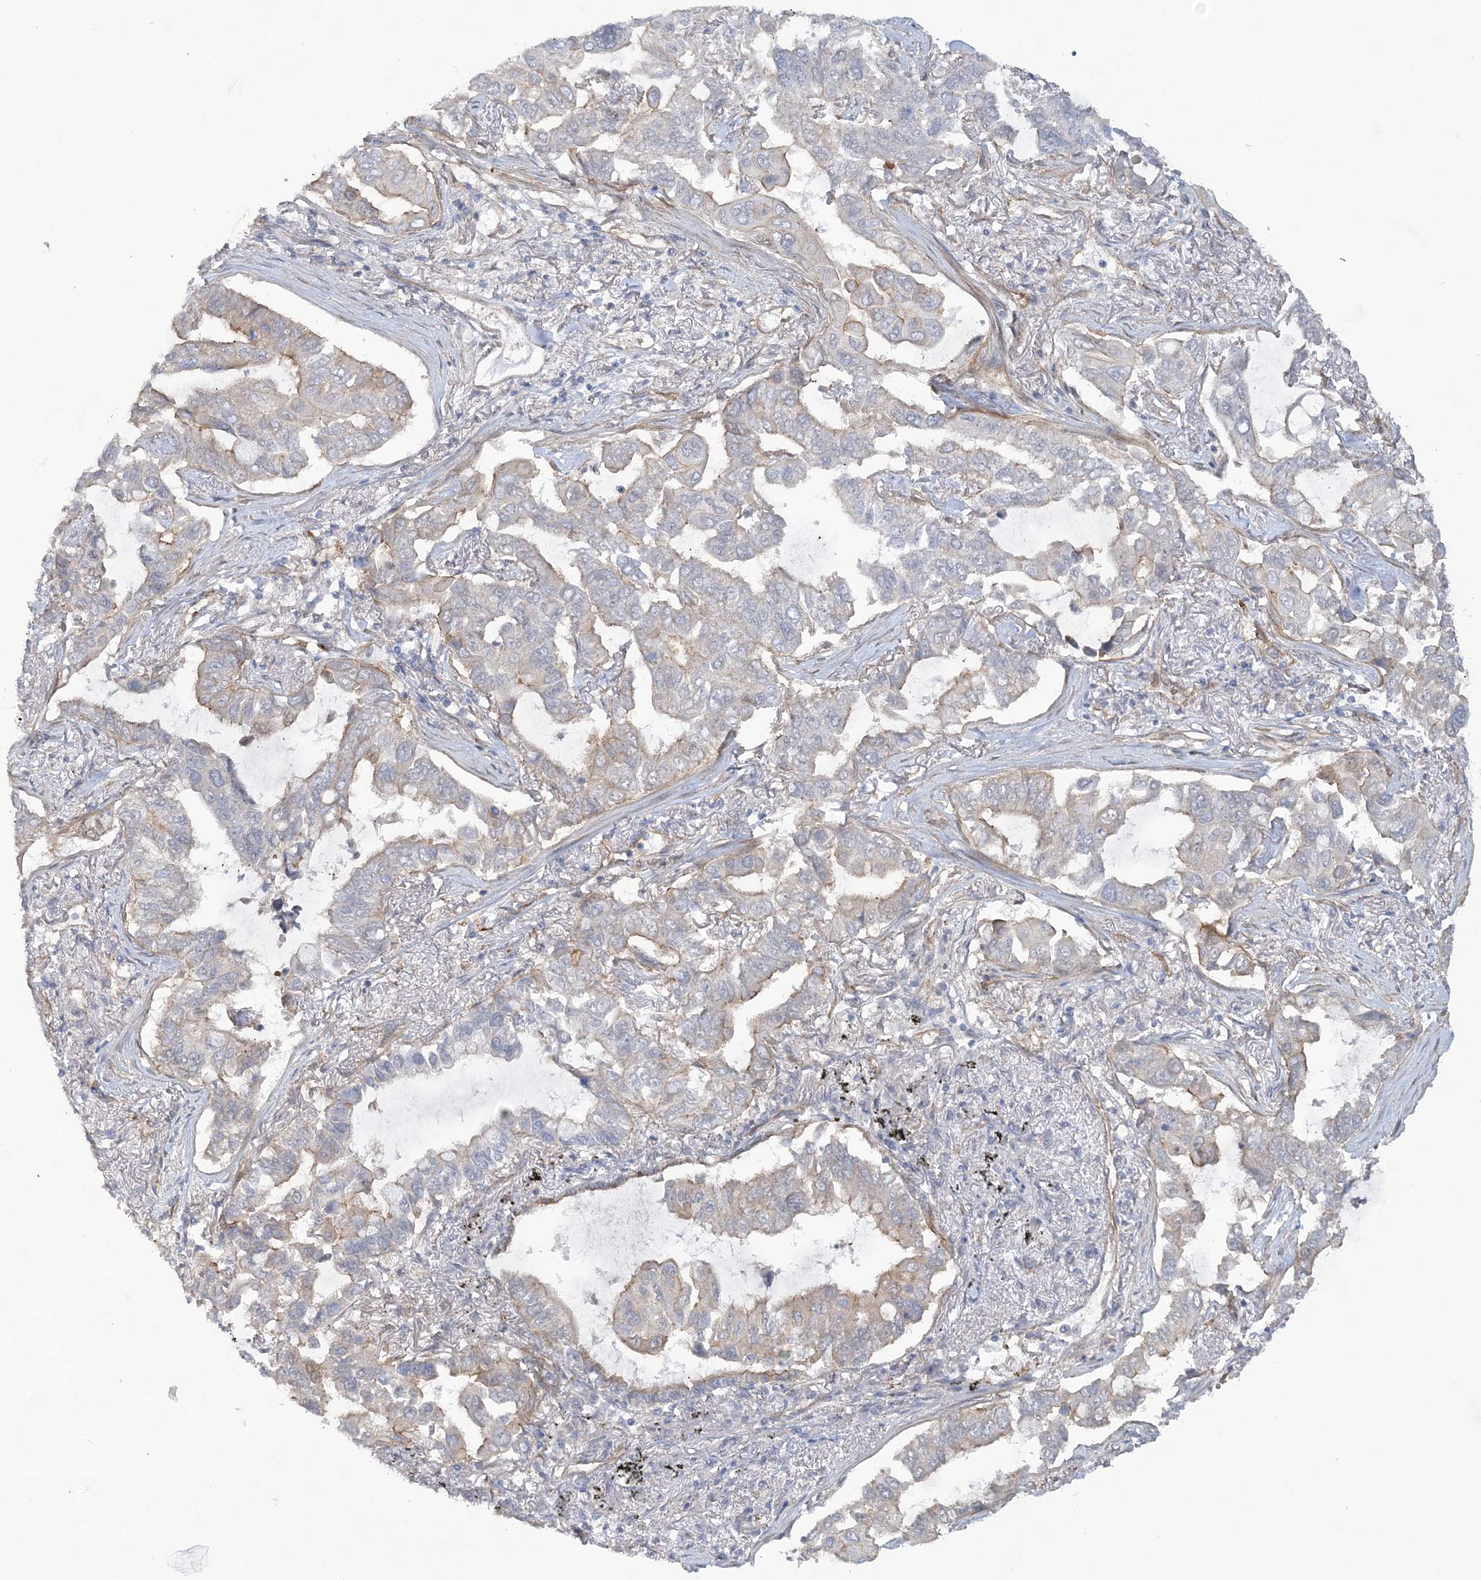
{"staining": {"intensity": "weak", "quantity": "<25%", "location": "cytoplasmic/membranous"}, "tissue": "lung cancer", "cell_type": "Tumor cells", "image_type": "cancer", "snomed": [{"axis": "morphology", "description": "Adenocarcinoma, NOS"}, {"axis": "topography", "description": "Lung"}], "caption": "A high-resolution photomicrograph shows immunohistochemistry staining of lung cancer (adenocarcinoma), which shows no significant expression in tumor cells. The staining is performed using DAB (3,3'-diaminobenzidine) brown chromogen with nuclei counter-stained in using hematoxylin.", "gene": "RAI14", "patient": {"sex": "male", "age": 64}}